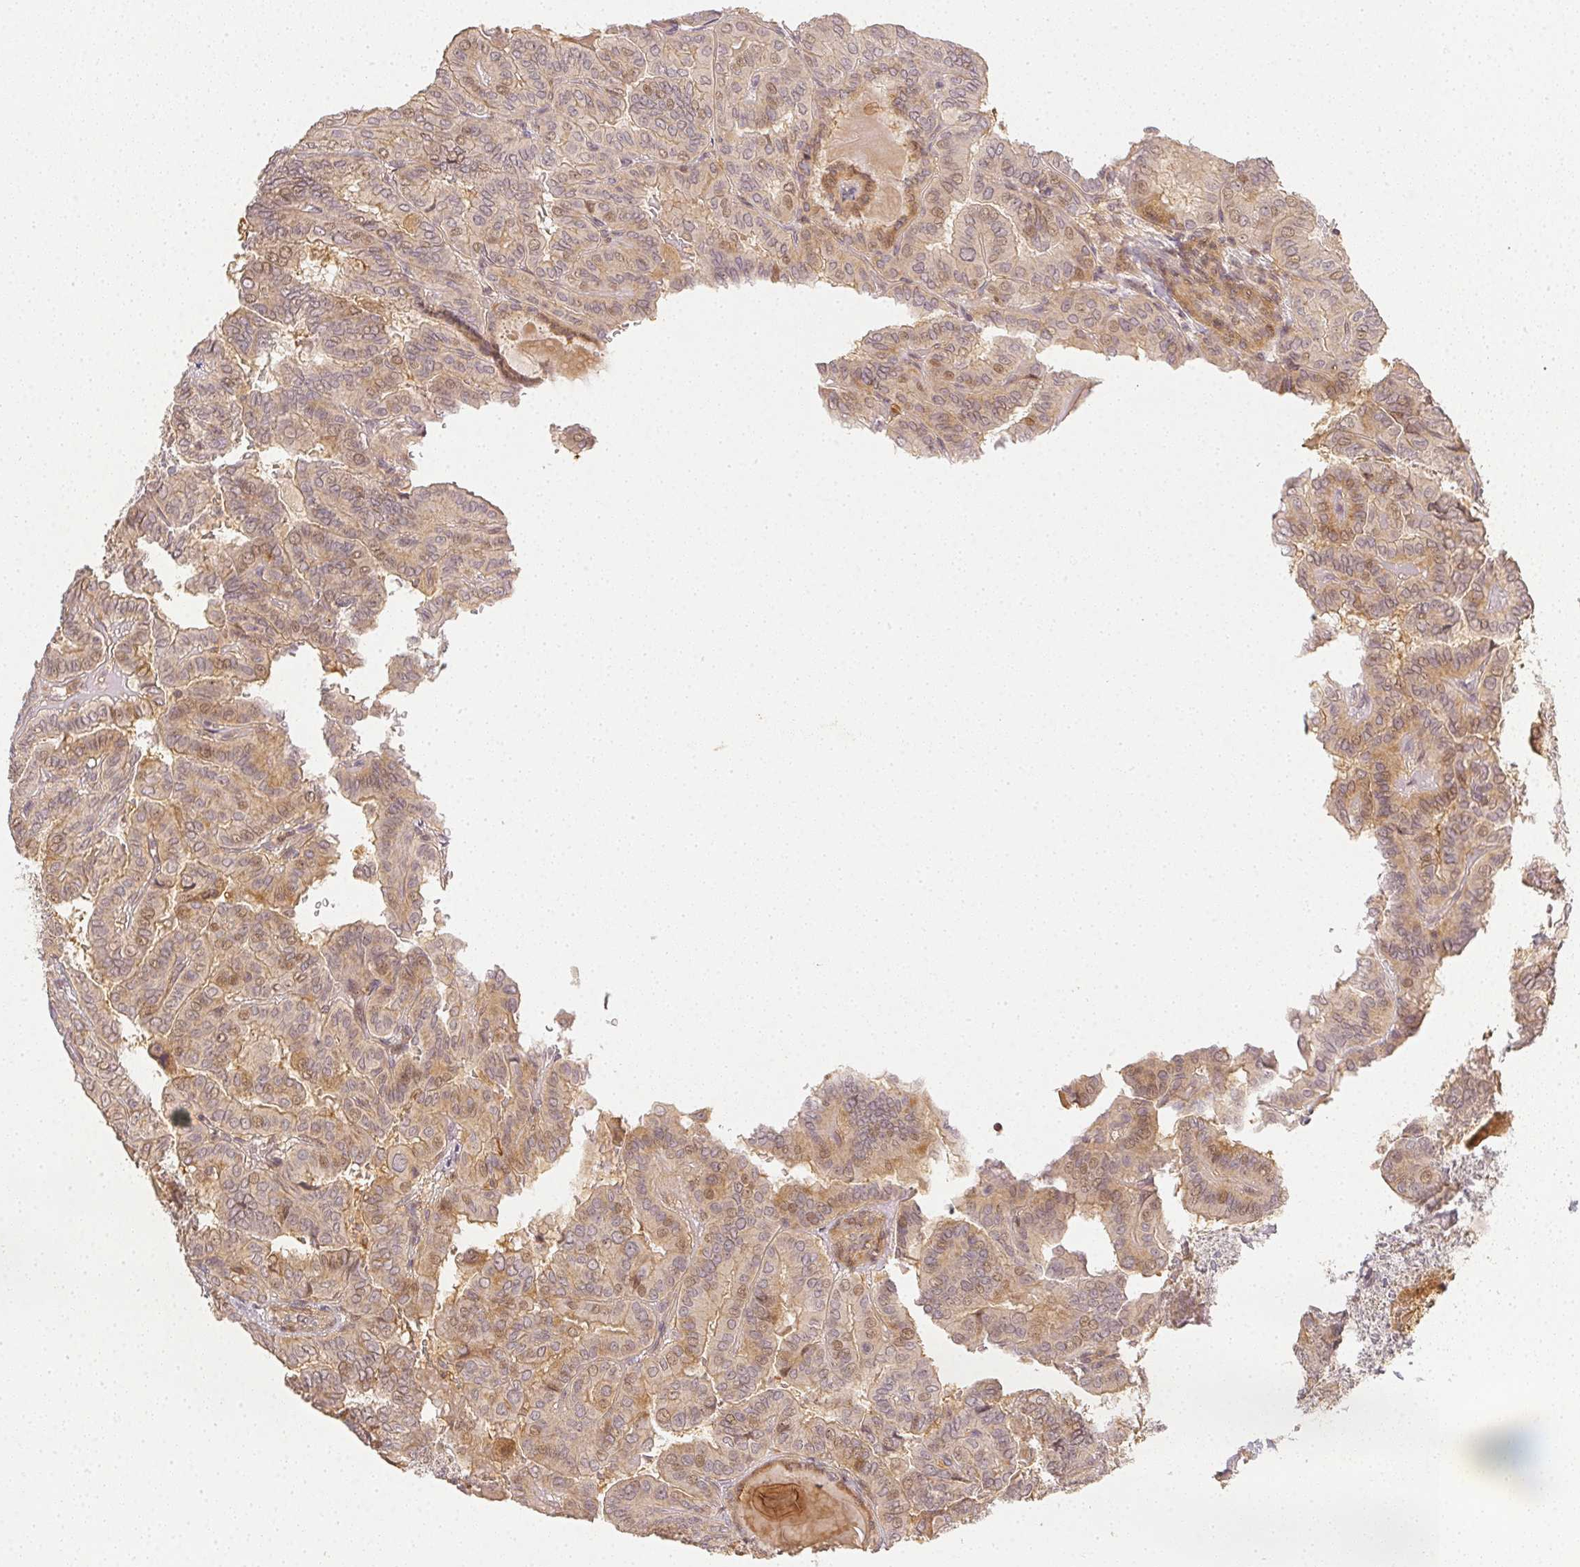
{"staining": {"intensity": "weak", "quantity": "<25%", "location": "cytoplasmic/membranous"}, "tissue": "thyroid cancer", "cell_type": "Tumor cells", "image_type": "cancer", "snomed": [{"axis": "morphology", "description": "Papillary adenocarcinoma, NOS"}, {"axis": "topography", "description": "Thyroid gland"}], "caption": "High magnification brightfield microscopy of thyroid papillary adenocarcinoma stained with DAB (brown) and counterstained with hematoxylin (blue): tumor cells show no significant expression.", "gene": "SERPINE1", "patient": {"sex": "female", "age": 46}}